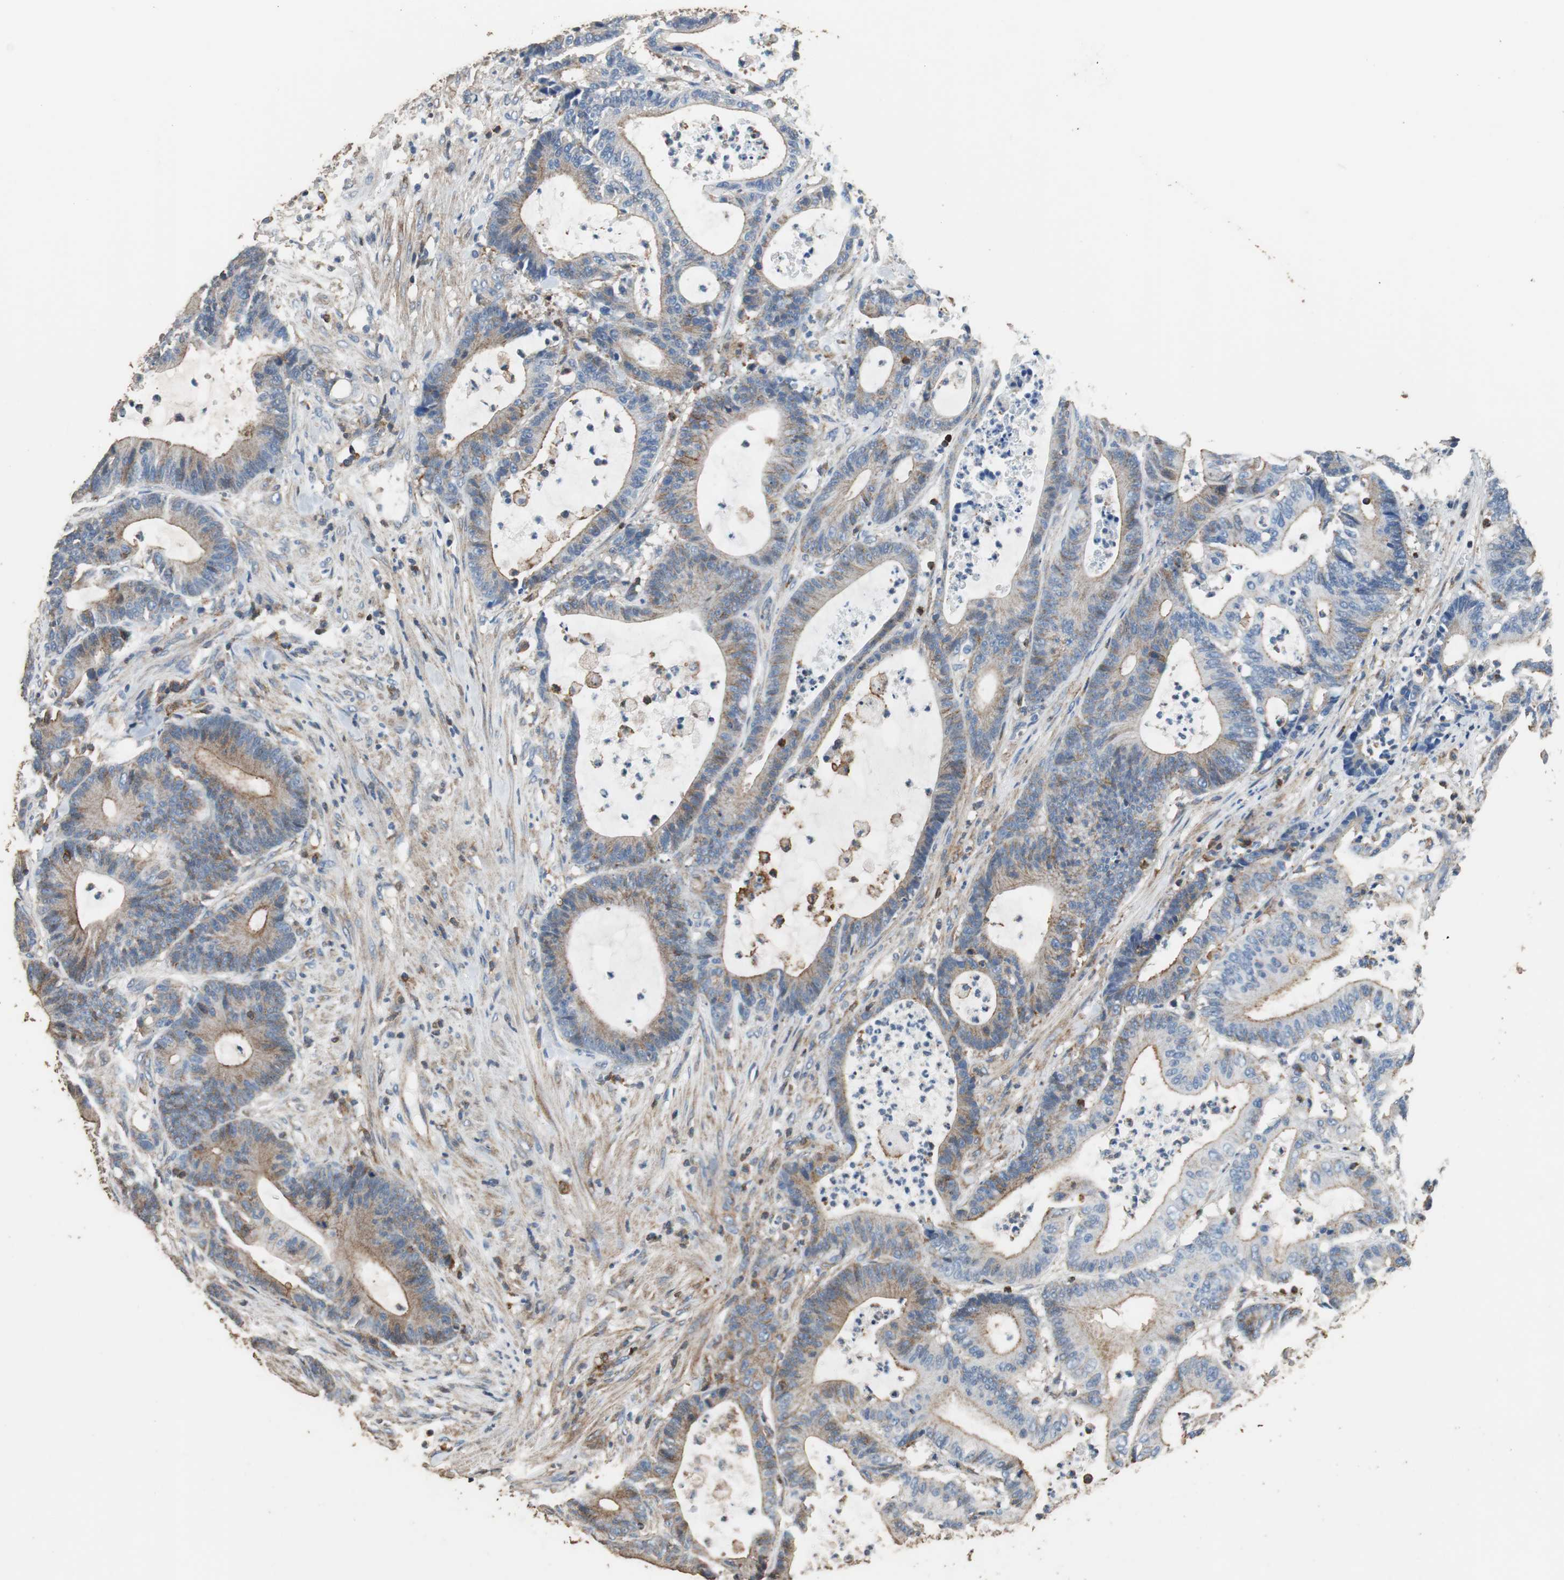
{"staining": {"intensity": "weak", "quantity": "25%-75%", "location": "cytoplasmic/membranous"}, "tissue": "colorectal cancer", "cell_type": "Tumor cells", "image_type": "cancer", "snomed": [{"axis": "morphology", "description": "Adenocarcinoma, NOS"}, {"axis": "topography", "description": "Colon"}], "caption": "Weak cytoplasmic/membranous staining for a protein is identified in about 25%-75% of tumor cells of colorectal adenocarcinoma using IHC.", "gene": "PRKRA", "patient": {"sex": "female", "age": 84}}